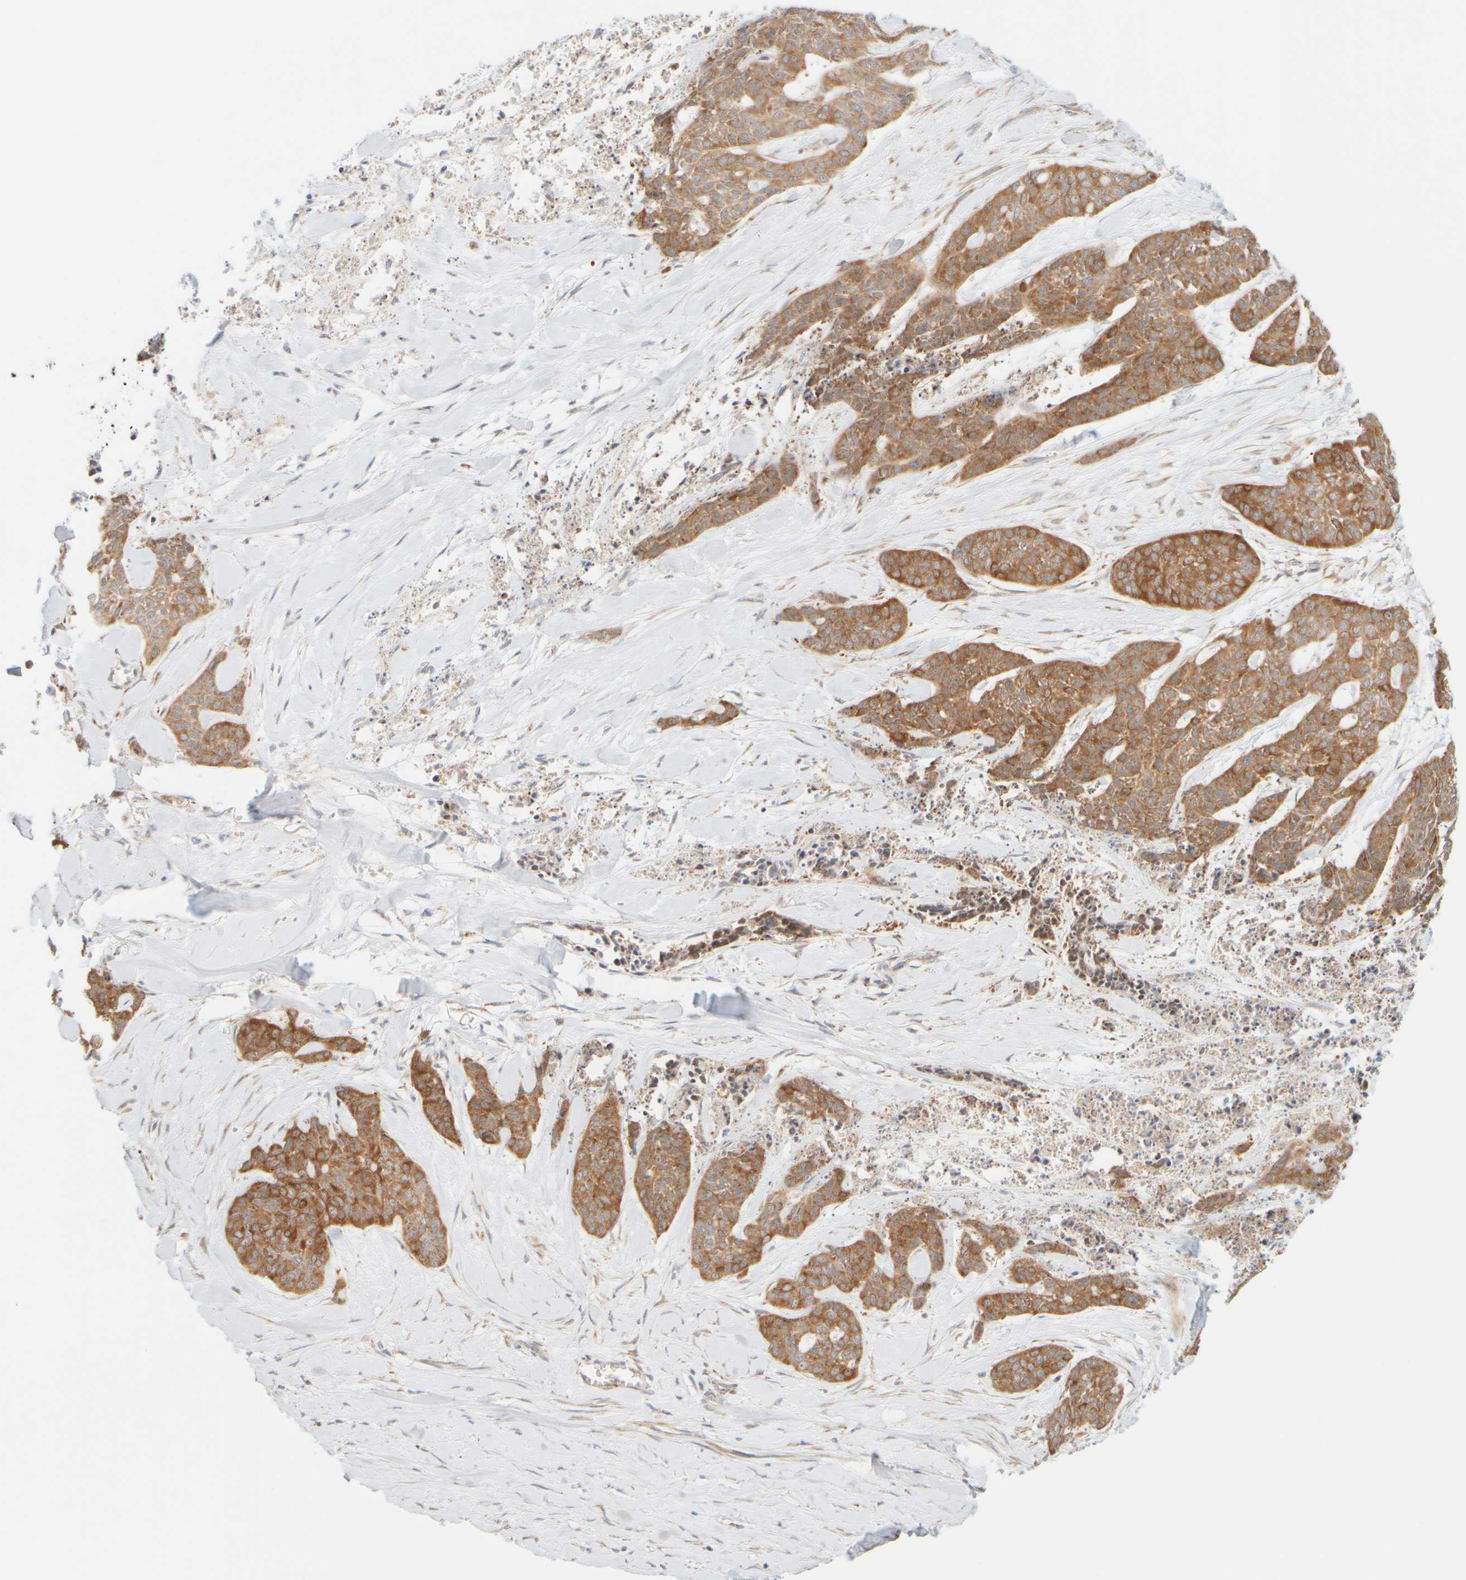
{"staining": {"intensity": "moderate", "quantity": ">75%", "location": "cytoplasmic/membranous"}, "tissue": "skin cancer", "cell_type": "Tumor cells", "image_type": "cancer", "snomed": [{"axis": "morphology", "description": "Basal cell carcinoma"}, {"axis": "topography", "description": "Skin"}], "caption": "The micrograph reveals staining of skin basal cell carcinoma, revealing moderate cytoplasmic/membranous protein positivity (brown color) within tumor cells.", "gene": "PPM1K", "patient": {"sex": "female", "age": 64}}